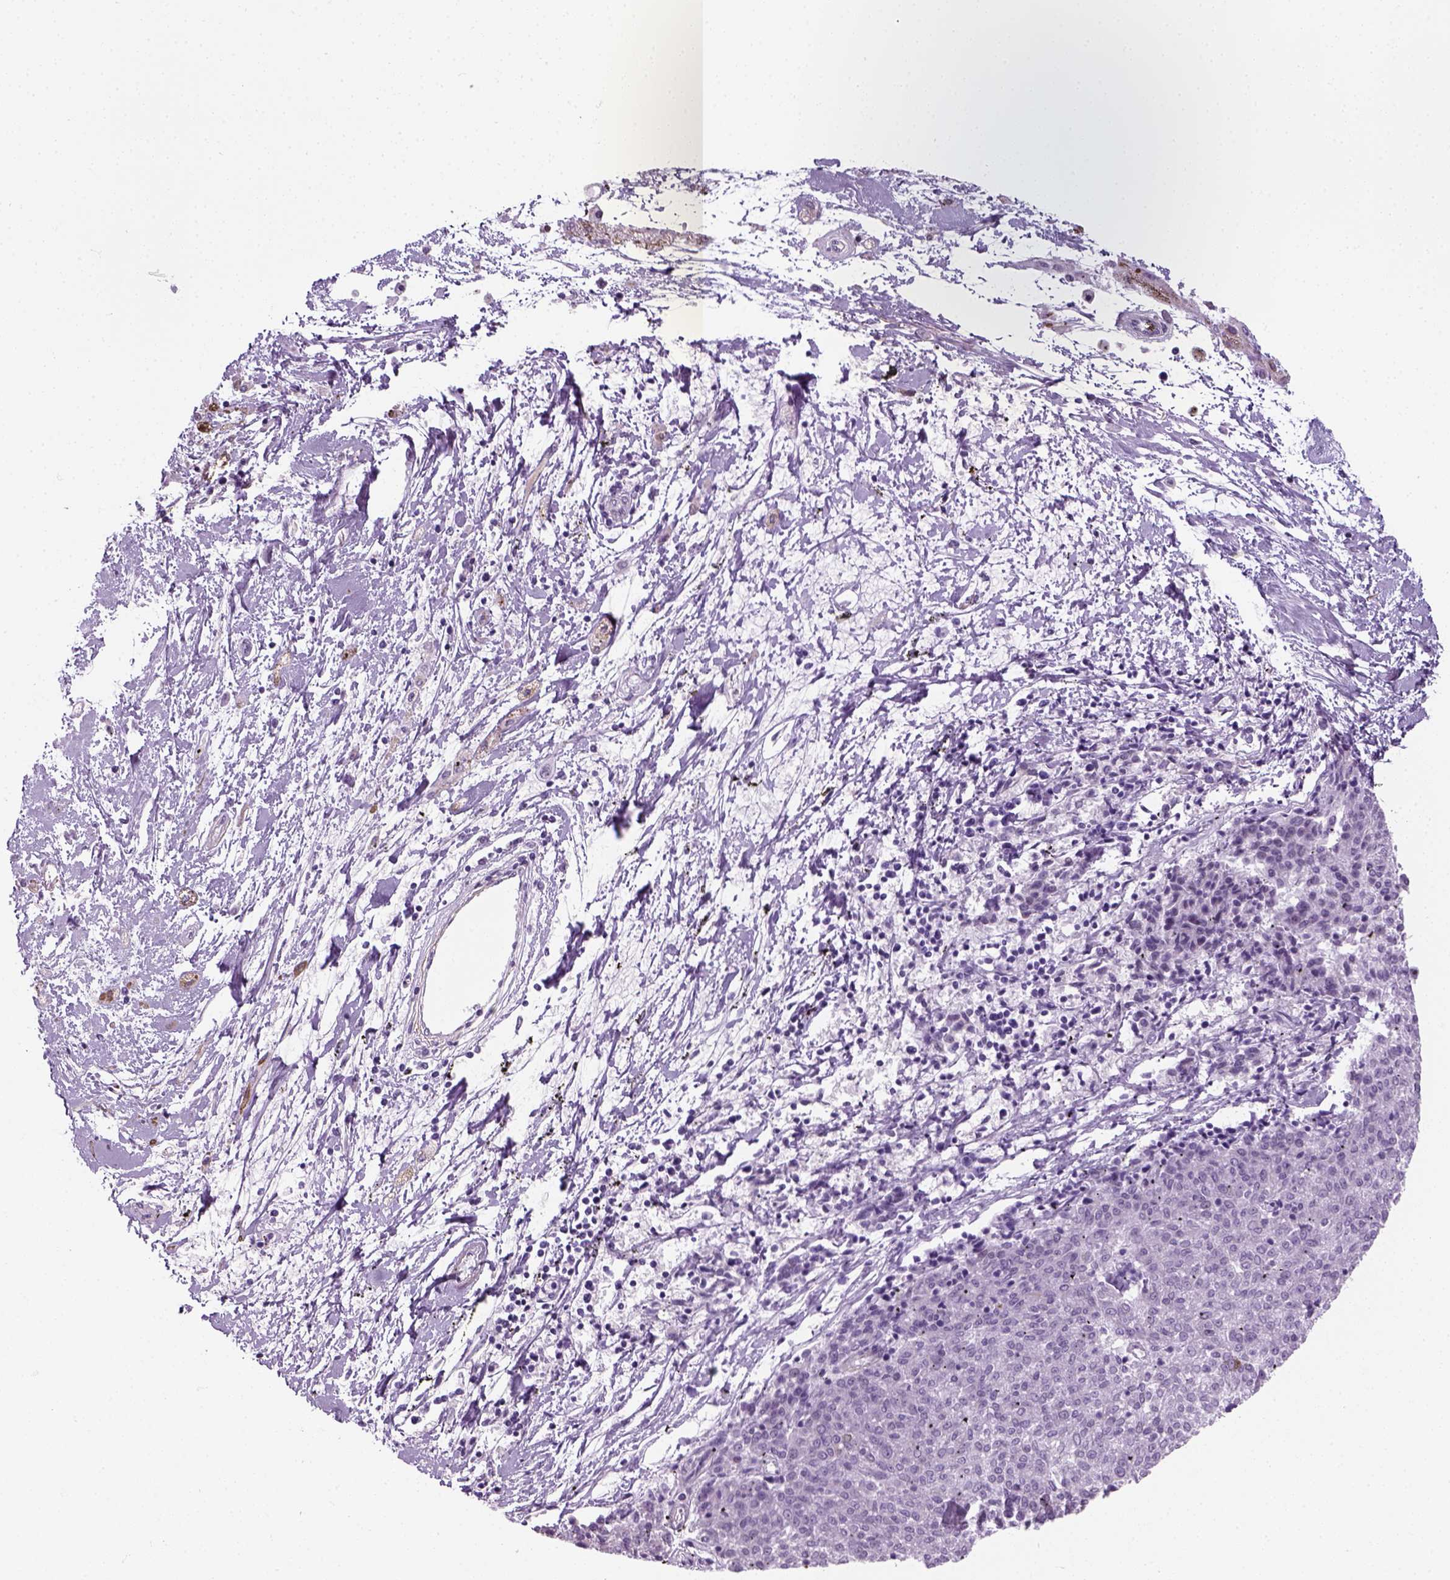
{"staining": {"intensity": "negative", "quantity": "none", "location": "none"}, "tissue": "melanoma", "cell_type": "Tumor cells", "image_type": "cancer", "snomed": [{"axis": "morphology", "description": "Malignant melanoma, NOS"}, {"axis": "topography", "description": "Skin"}], "caption": "Immunohistochemistry (IHC) photomicrograph of neoplastic tissue: melanoma stained with DAB shows no significant protein expression in tumor cells.", "gene": "ZNF865", "patient": {"sex": "female", "age": 72}}